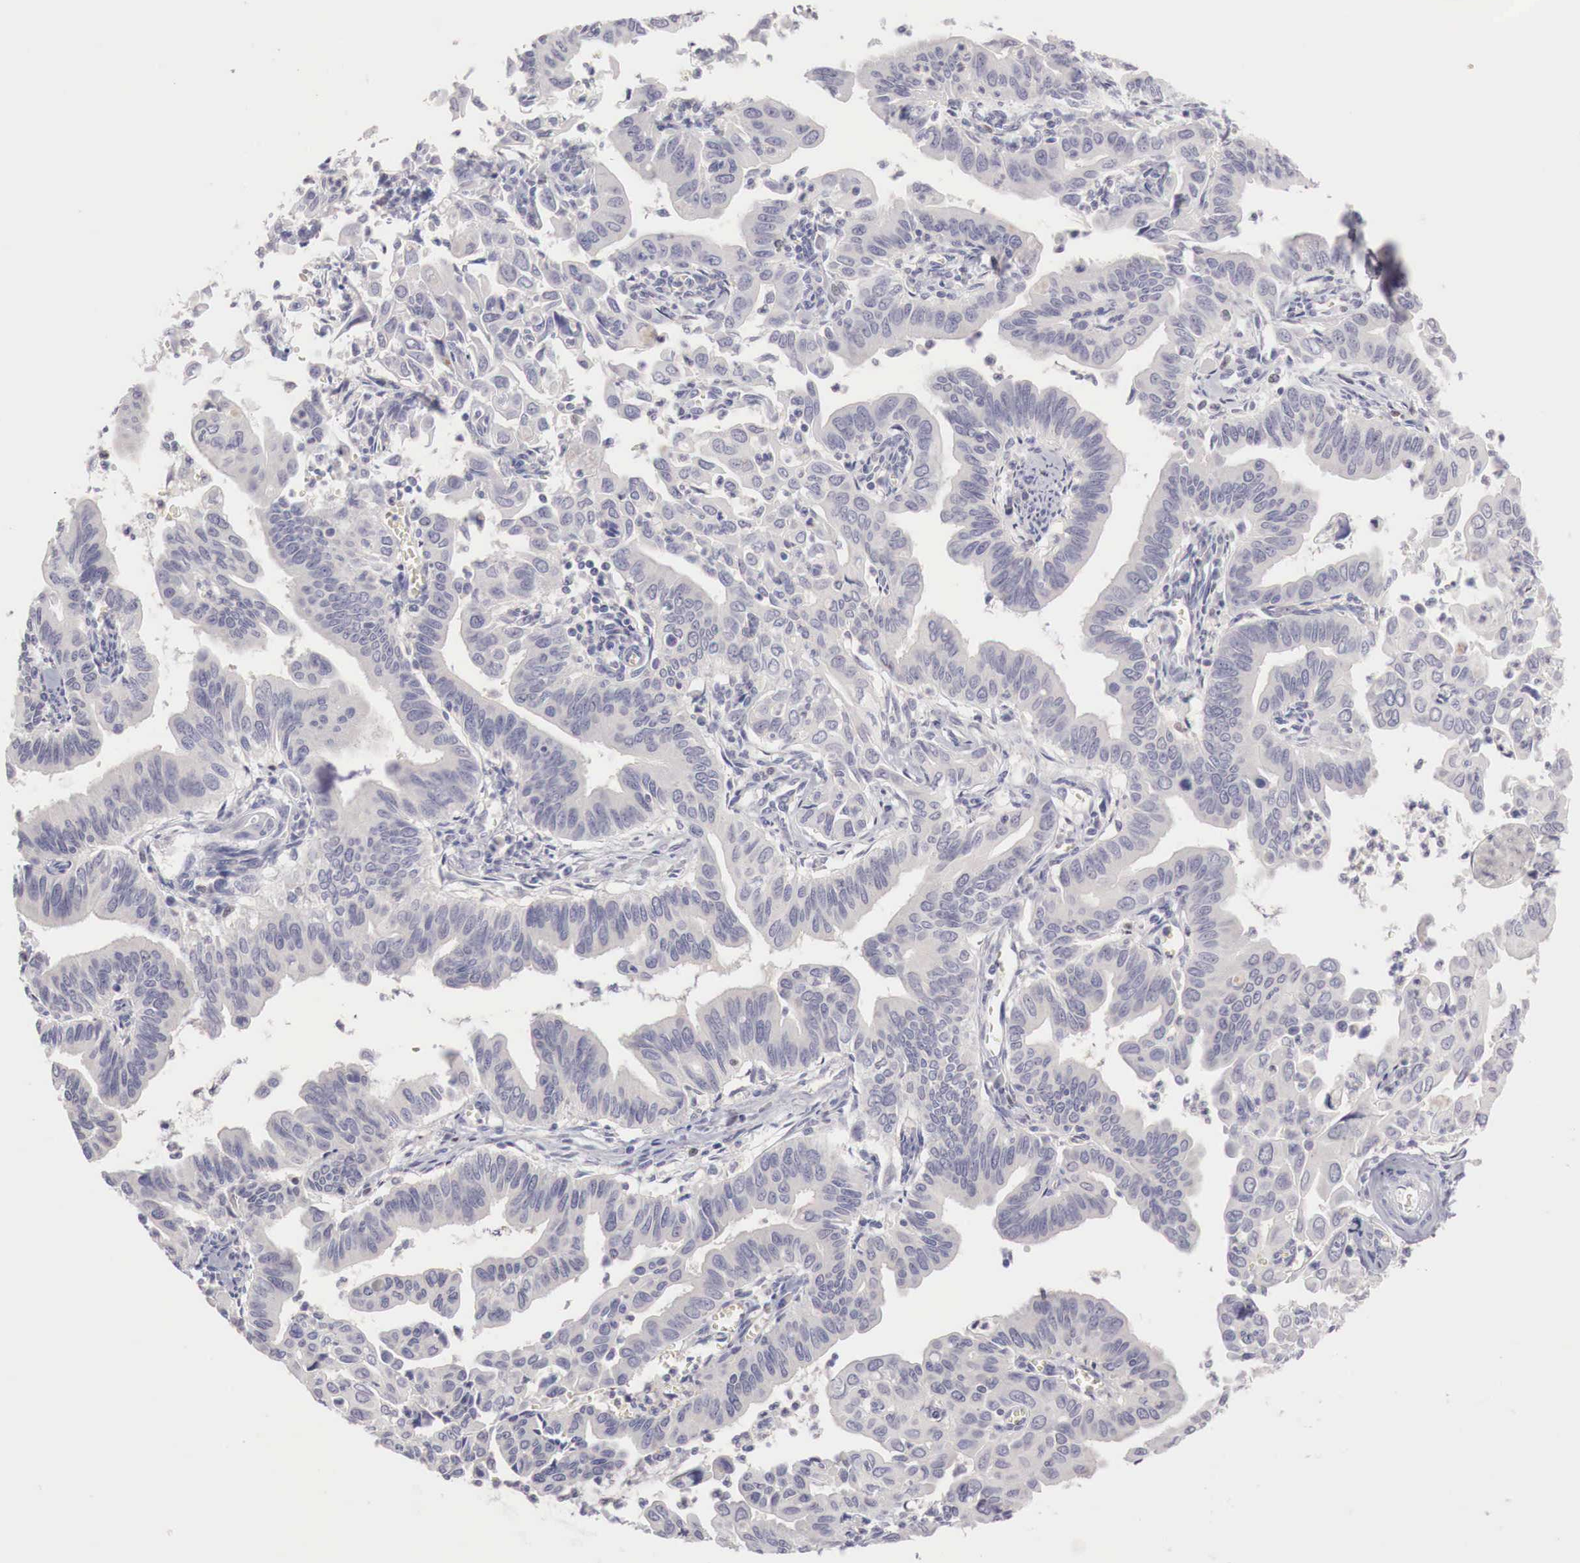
{"staining": {"intensity": "negative", "quantity": "none", "location": "none"}, "tissue": "cervical cancer", "cell_type": "Tumor cells", "image_type": "cancer", "snomed": [{"axis": "morphology", "description": "Normal tissue, NOS"}, {"axis": "morphology", "description": "Adenocarcinoma, NOS"}, {"axis": "topography", "description": "Cervix"}], "caption": "Immunohistochemistry of human cervical cancer (adenocarcinoma) displays no expression in tumor cells.", "gene": "GATA1", "patient": {"sex": "female", "age": 34}}